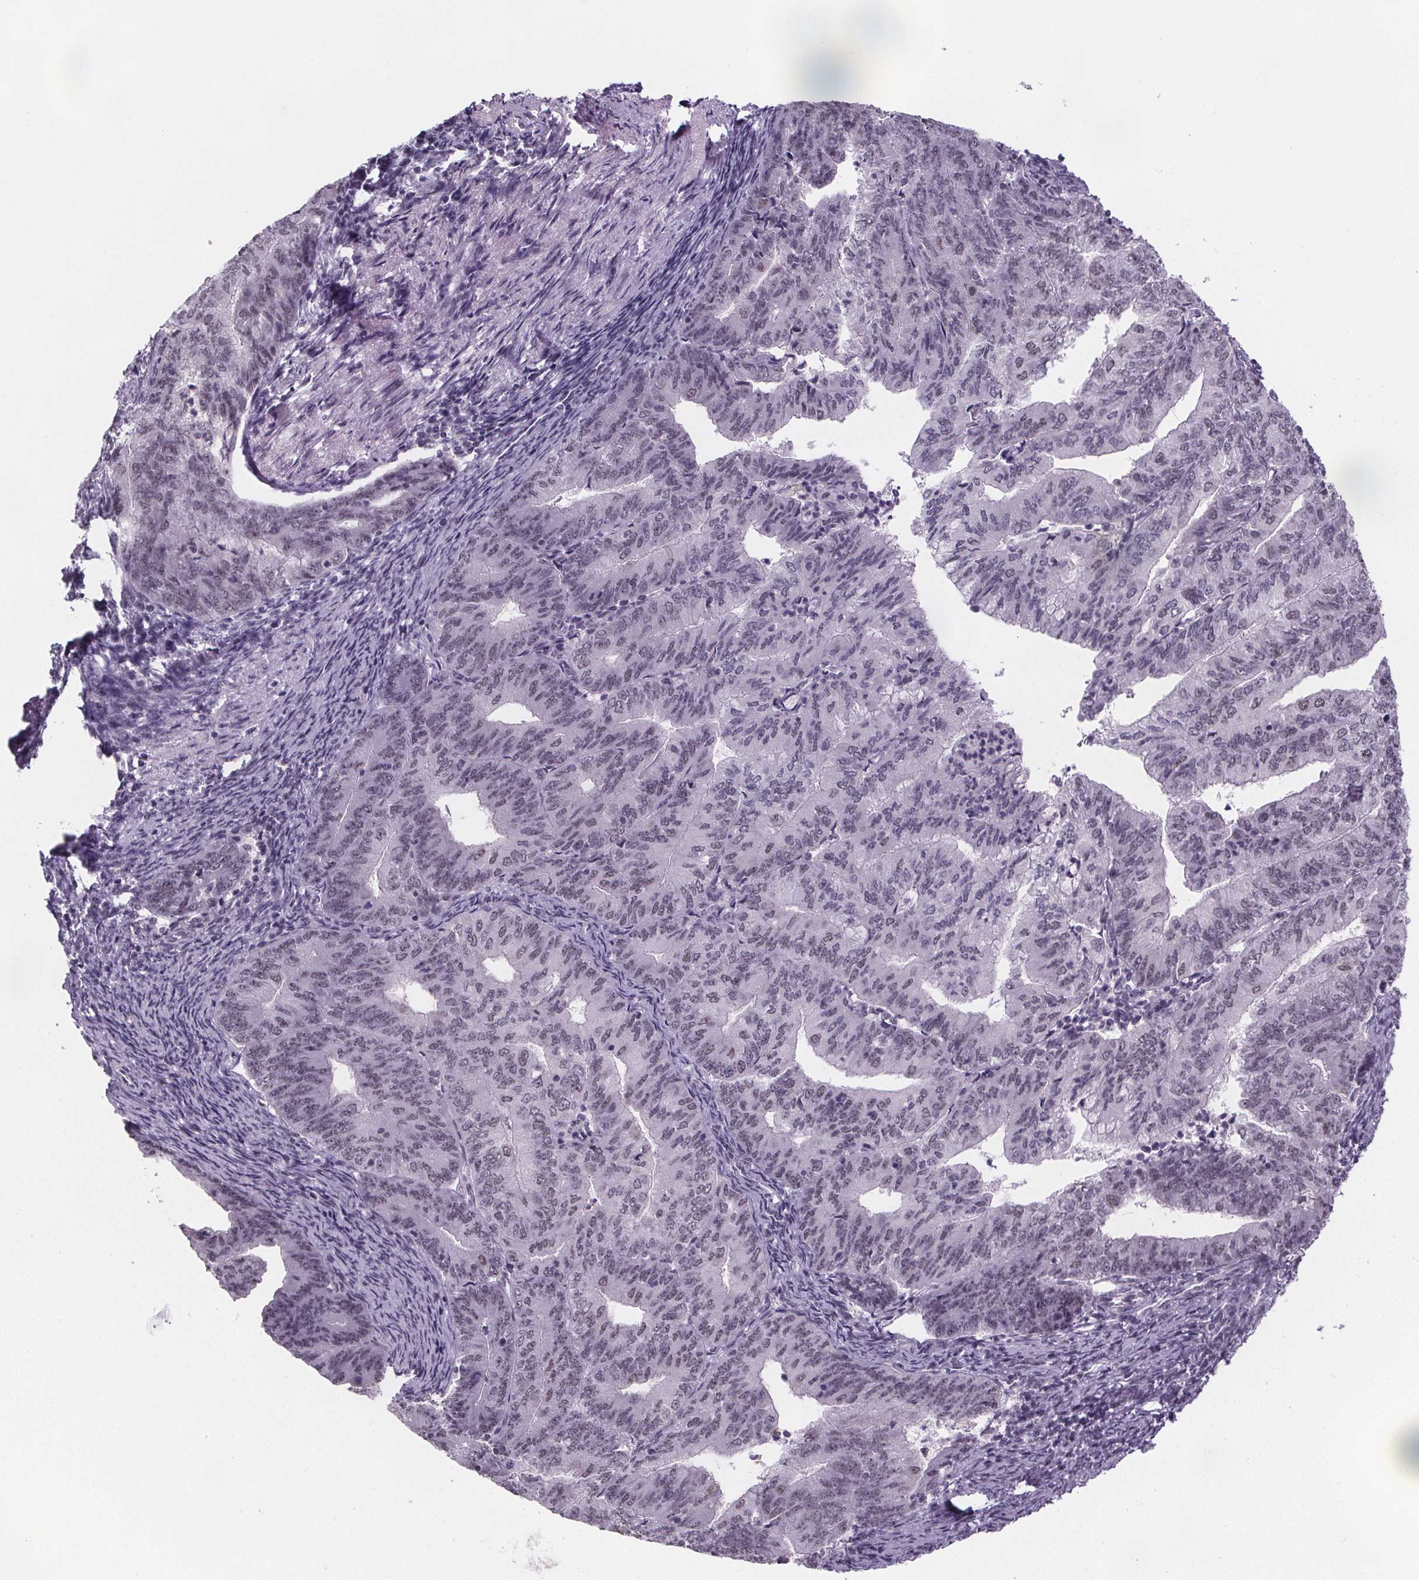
{"staining": {"intensity": "negative", "quantity": "none", "location": "none"}, "tissue": "endometrial cancer", "cell_type": "Tumor cells", "image_type": "cancer", "snomed": [{"axis": "morphology", "description": "Adenocarcinoma, NOS"}, {"axis": "topography", "description": "Endometrium"}], "caption": "High power microscopy micrograph of an immunohistochemistry image of endometrial adenocarcinoma, revealing no significant staining in tumor cells.", "gene": "ZNF572", "patient": {"sex": "female", "age": 57}}